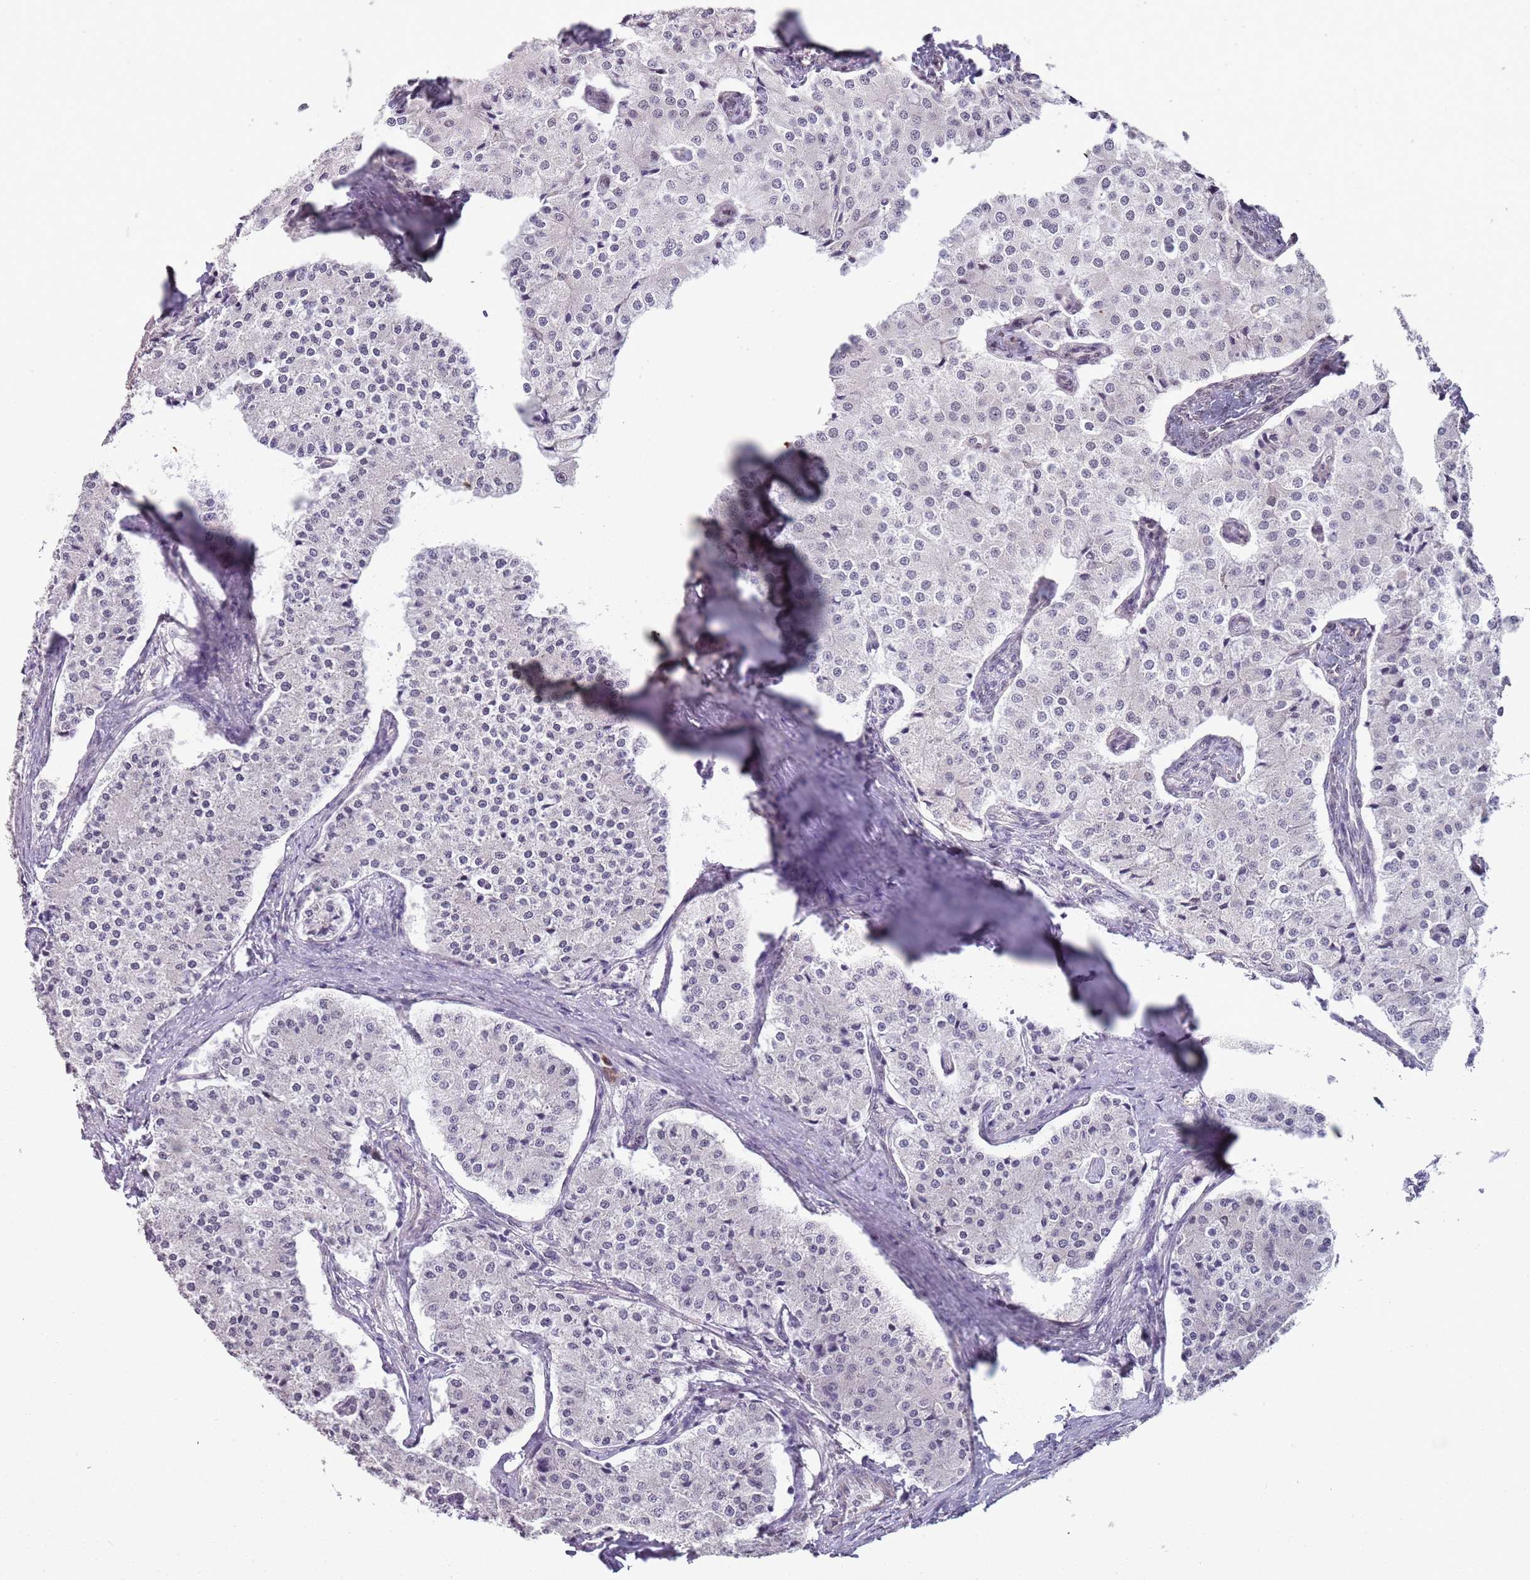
{"staining": {"intensity": "negative", "quantity": "none", "location": "none"}, "tissue": "carcinoid", "cell_type": "Tumor cells", "image_type": "cancer", "snomed": [{"axis": "morphology", "description": "Carcinoid, malignant, NOS"}, {"axis": "topography", "description": "Colon"}], "caption": "IHC of carcinoid demonstrates no expression in tumor cells.", "gene": "NBPF3", "patient": {"sex": "female", "age": 52}}